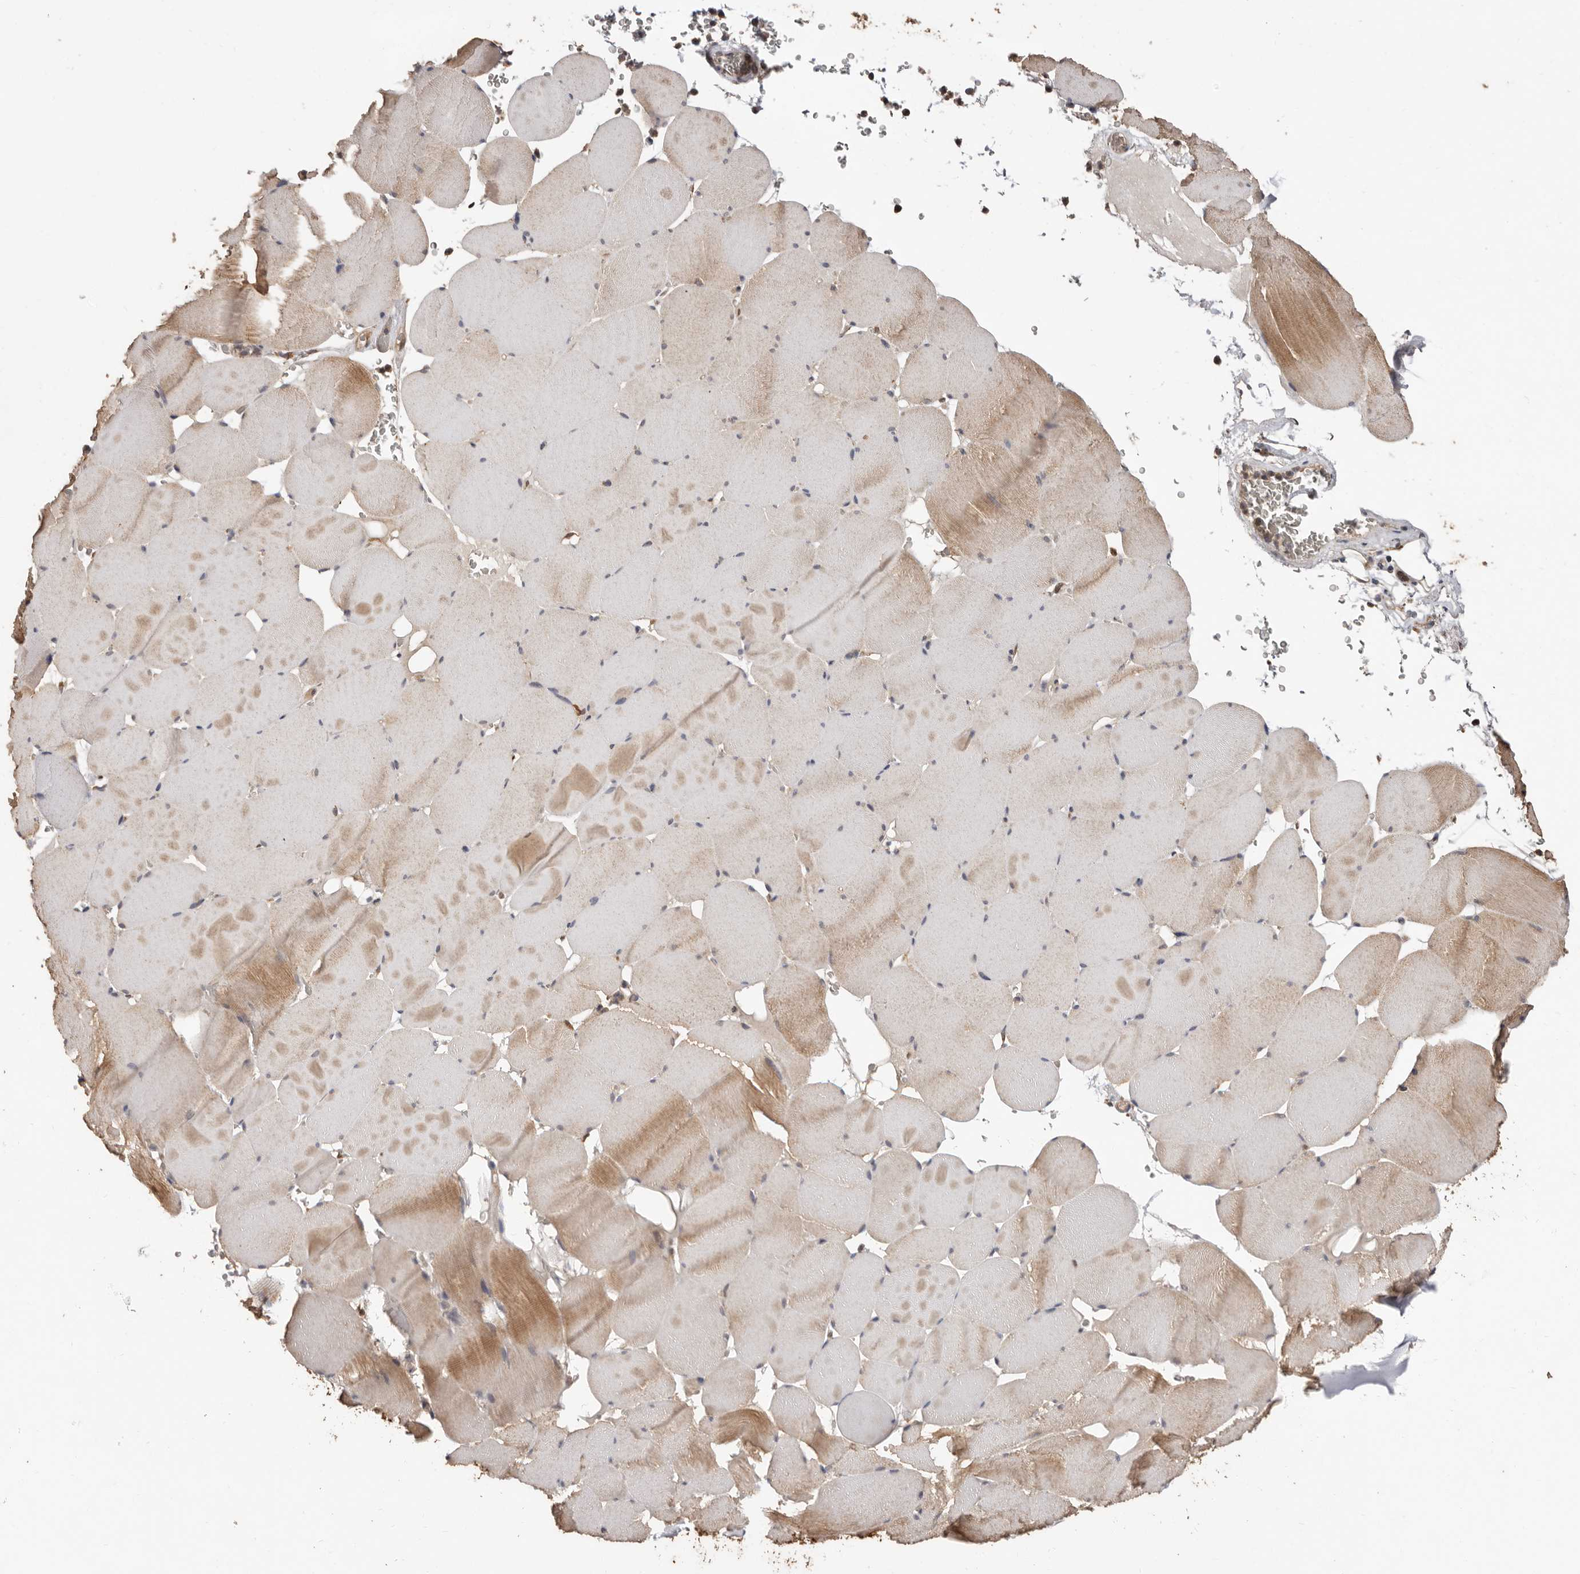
{"staining": {"intensity": "moderate", "quantity": "25%-75%", "location": "cytoplasmic/membranous"}, "tissue": "skeletal muscle", "cell_type": "Myocytes", "image_type": "normal", "snomed": [{"axis": "morphology", "description": "Normal tissue, NOS"}, {"axis": "topography", "description": "Skeletal muscle"}], "caption": "A medium amount of moderate cytoplasmic/membranous expression is appreciated in about 25%-75% of myocytes in benign skeletal muscle. (Brightfield microscopy of DAB IHC at high magnification).", "gene": "RSPO2", "patient": {"sex": "male", "age": 62}}